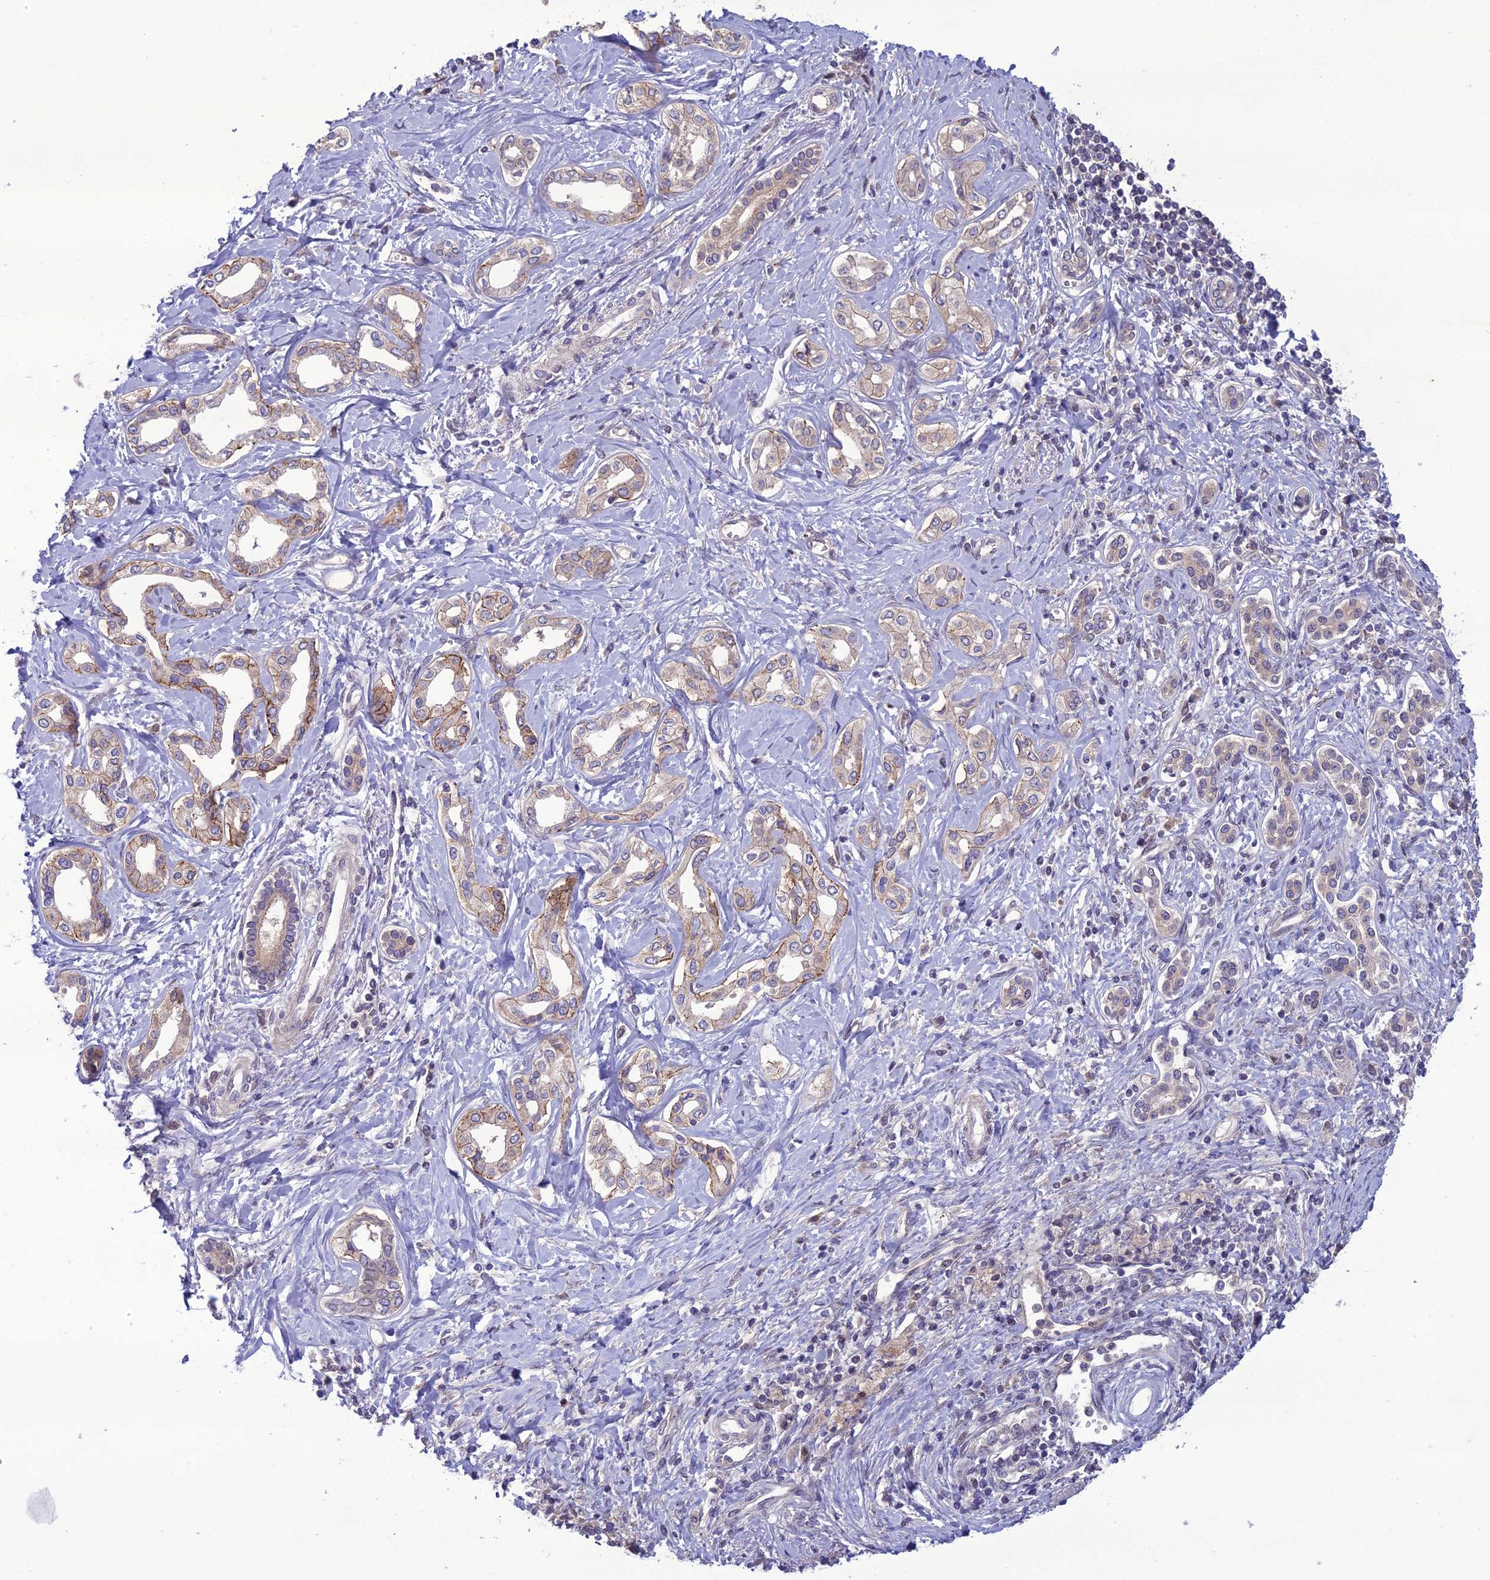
{"staining": {"intensity": "moderate", "quantity": "<25%", "location": "cytoplasmic/membranous"}, "tissue": "liver cancer", "cell_type": "Tumor cells", "image_type": "cancer", "snomed": [{"axis": "morphology", "description": "Cholangiocarcinoma"}, {"axis": "topography", "description": "Liver"}], "caption": "The micrograph reveals staining of cholangiocarcinoma (liver), revealing moderate cytoplasmic/membranous protein staining (brown color) within tumor cells. Using DAB (brown) and hematoxylin (blue) stains, captured at high magnification using brightfield microscopy.", "gene": "GDF6", "patient": {"sex": "female", "age": 77}}